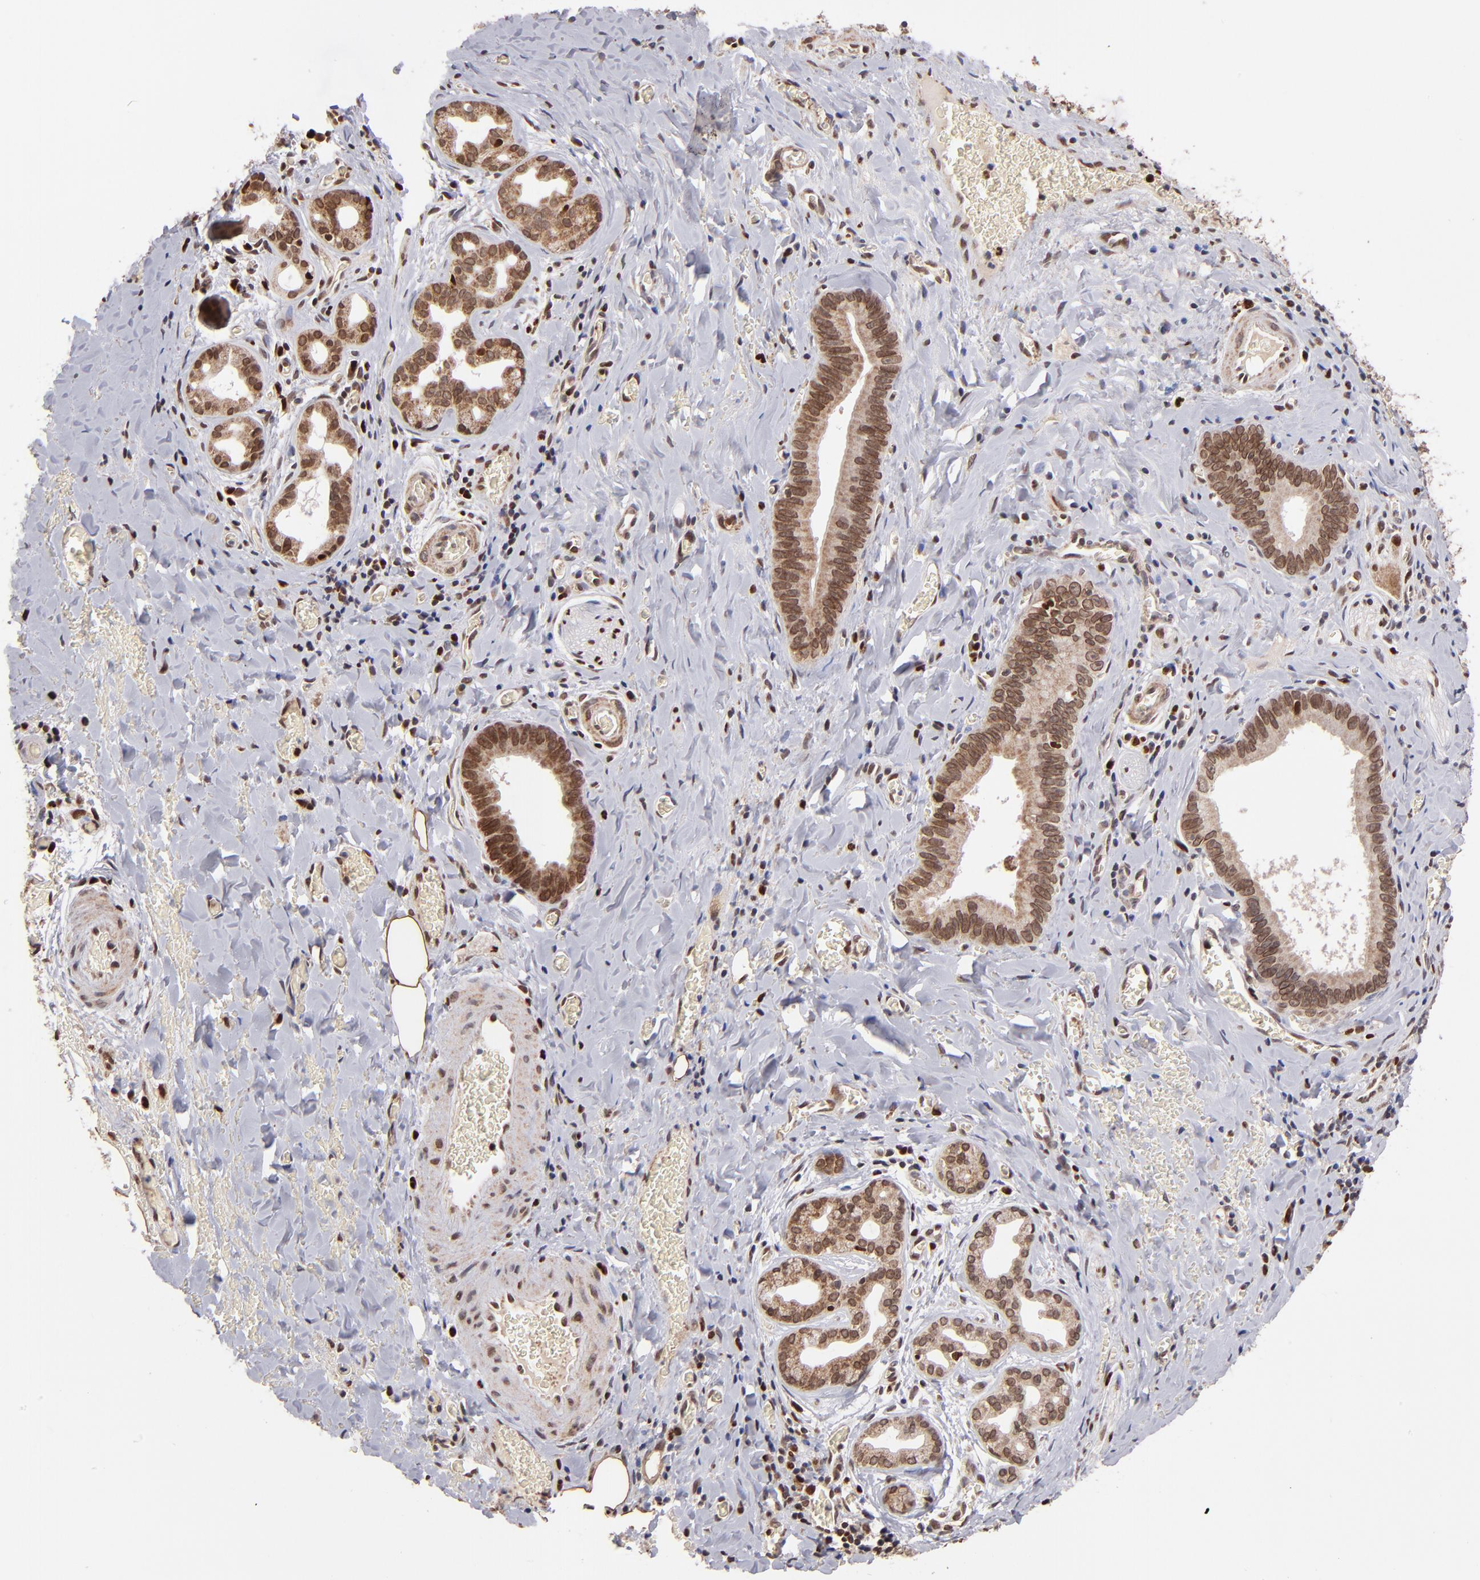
{"staining": {"intensity": "strong", "quantity": ">75%", "location": "cytoplasmic/membranous,nuclear"}, "tissue": "liver cancer", "cell_type": "Tumor cells", "image_type": "cancer", "snomed": [{"axis": "morphology", "description": "Cholangiocarcinoma"}, {"axis": "topography", "description": "Liver"}], "caption": "About >75% of tumor cells in human cholangiocarcinoma (liver) show strong cytoplasmic/membranous and nuclear protein expression as visualized by brown immunohistochemical staining.", "gene": "TOP1MT", "patient": {"sex": "female", "age": 55}}